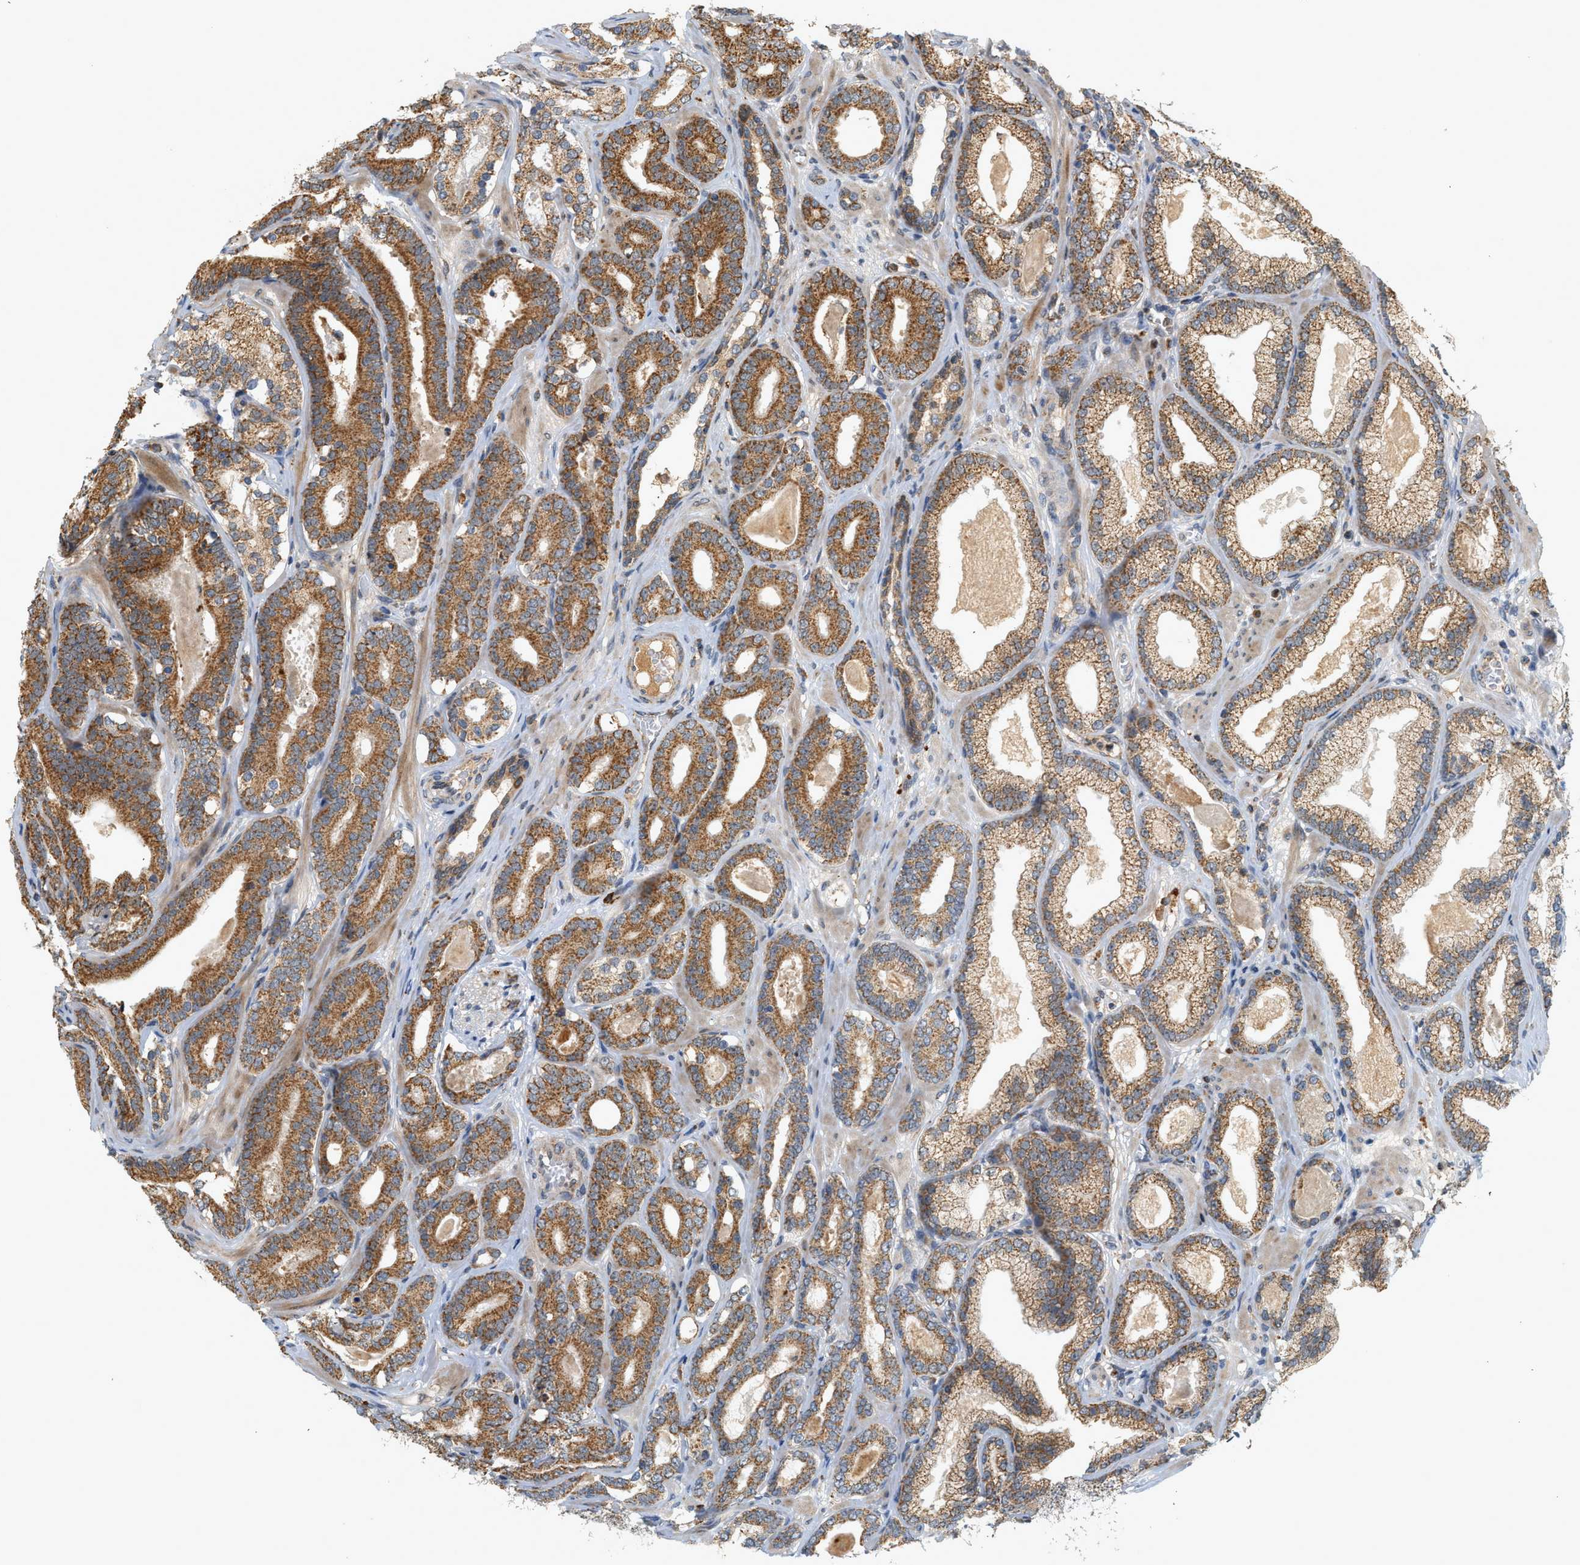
{"staining": {"intensity": "strong", "quantity": ">75%", "location": "cytoplasmic/membranous"}, "tissue": "prostate cancer", "cell_type": "Tumor cells", "image_type": "cancer", "snomed": [{"axis": "morphology", "description": "Adenocarcinoma, High grade"}, {"axis": "topography", "description": "Prostate"}], "caption": "Human prostate high-grade adenocarcinoma stained for a protein (brown) reveals strong cytoplasmic/membranous positive expression in approximately >75% of tumor cells.", "gene": "MCU", "patient": {"sex": "male", "age": 60}}